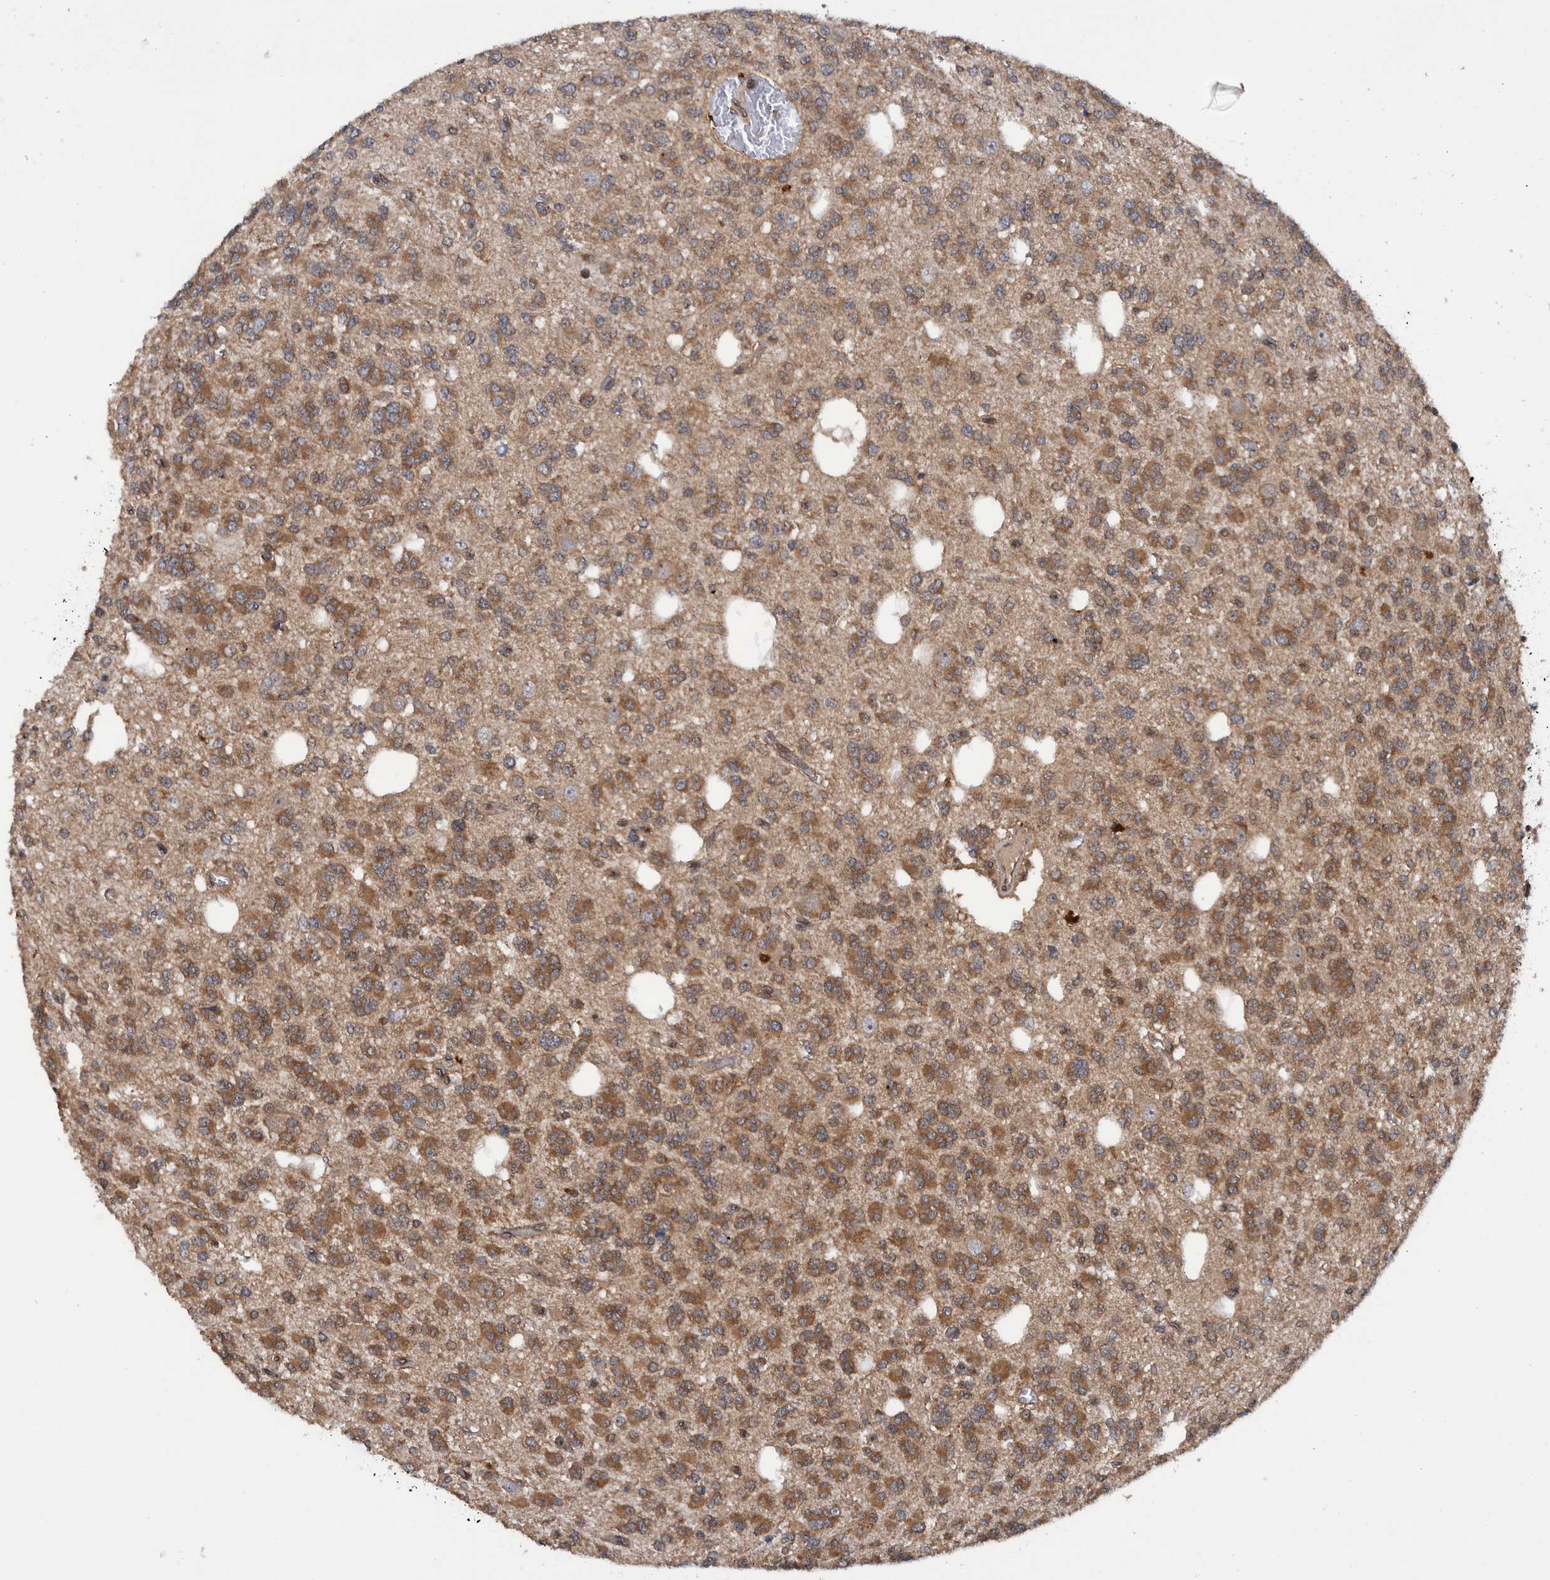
{"staining": {"intensity": "moderate", "quantity": ">75%", "location": "cytoplasmic/membranous"}, "tissue": "glioma", "cell_type": "Tumor cells", "image_type": "cancer", "snomed": [{"axis": "morphology", "description": "Glioma, malignant, Low grade"}, {"axis": "topography", "description": "Brain"}], "caption": "Tumor cells display moderate cytoplasmic/membranous expression in about >75% of cells in glioma.", "gene": "PLPBP", "patient": {"sex": "male", "age": 38}}